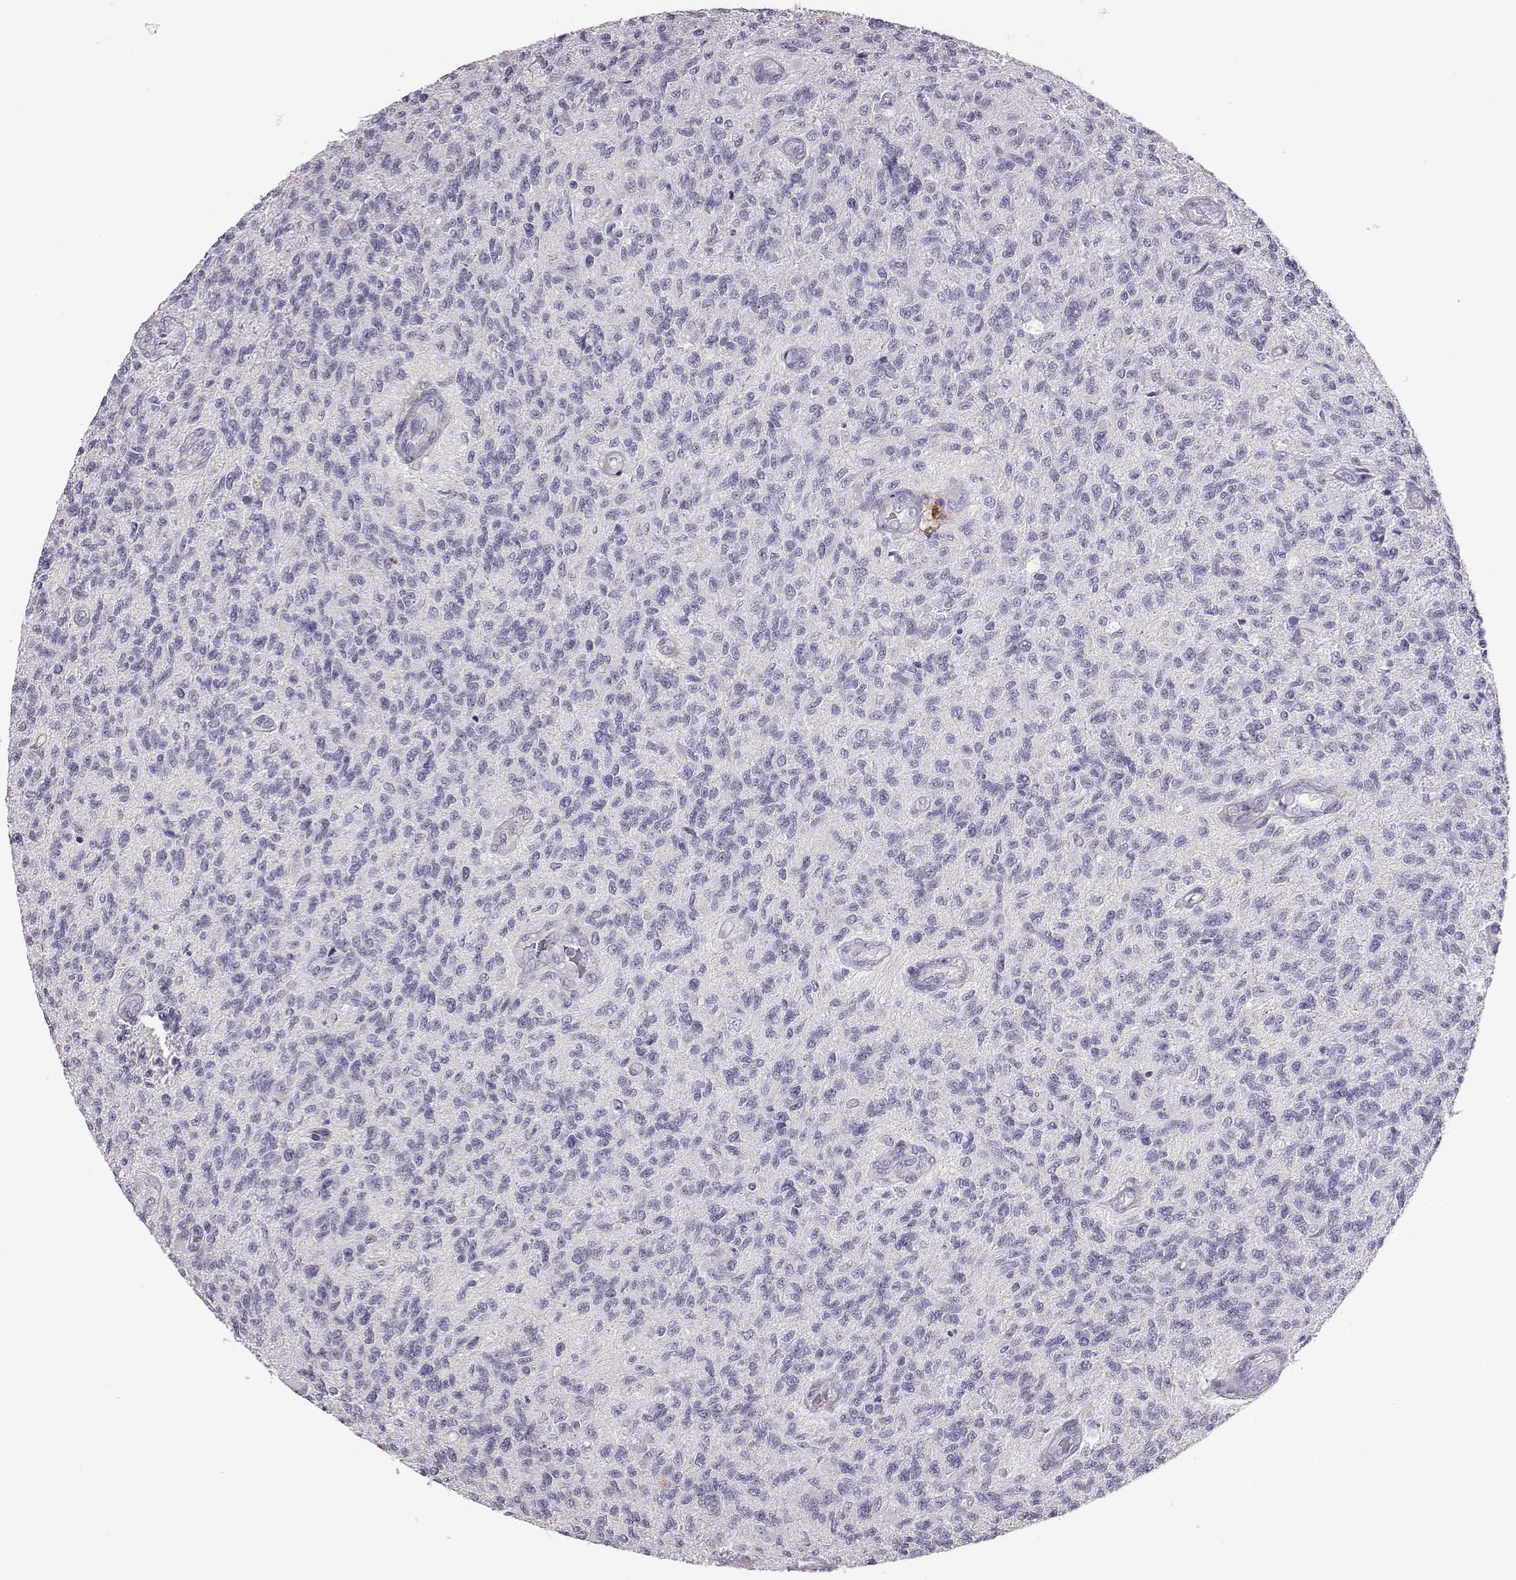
{"staining": {"intensity": "negative", "quantity": "none", "location": "none"}, "tissue": "glioma", "cell_type": "Tumor cells", "image_type": "cancer", "snomed": [{"axis": "morphology", "description": "Glioma, malignant, High grade"}, {"axis": "topography", "description": "Brain"}], "caption": "Immunohistochemical staining of human malignant glioma (high-grade) reveals no significant expression in tumor cells.", "gene": "ADAM7", "patient": {"sex": "male", "age": 56}}